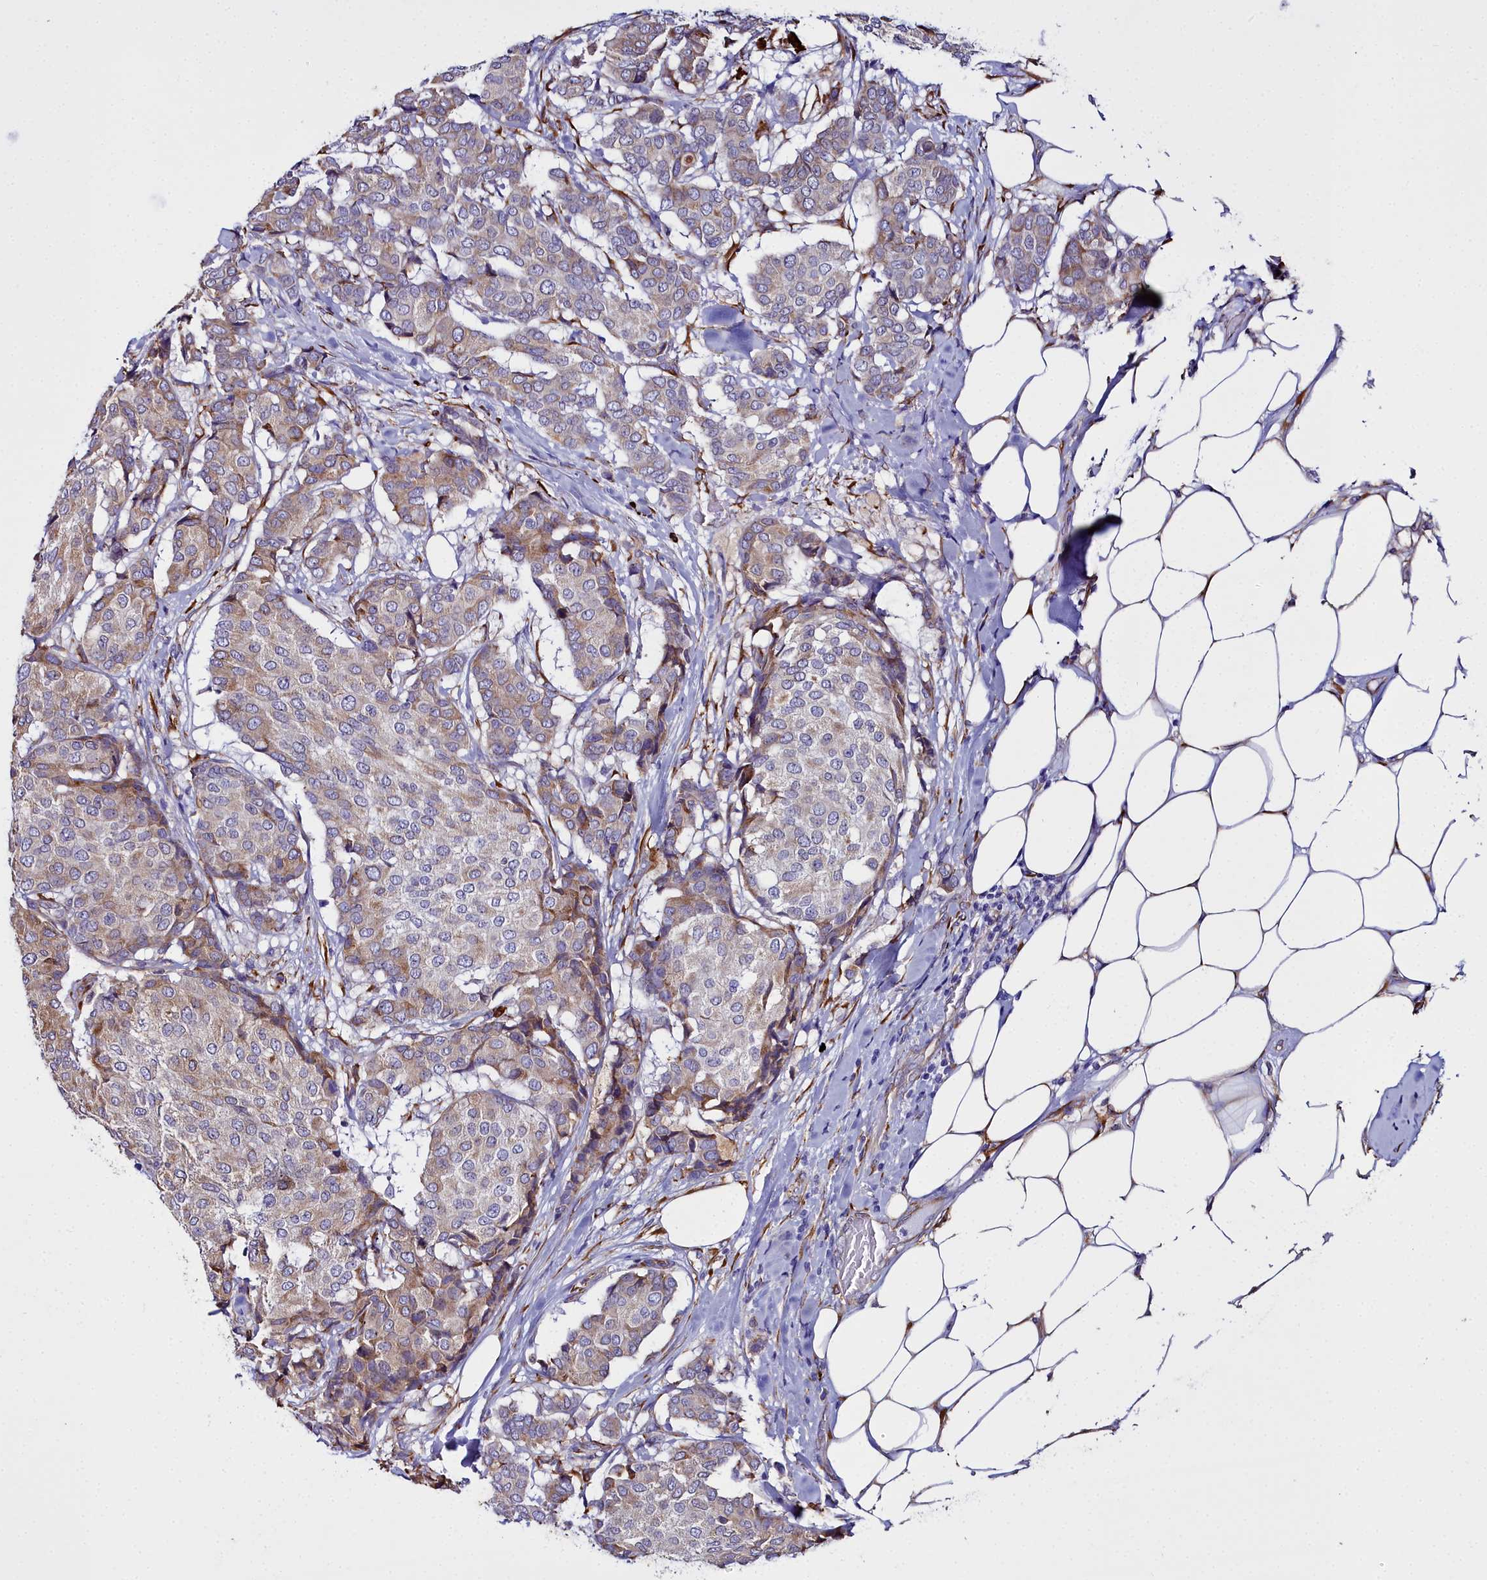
{"staining": {"intensity": "moderate", "quantity": "25%-75%", "location": "cytoplasmic/membranous"}, "tissue": "breast cancer", "cell_type": "Tumor cells", "image_type": "cancer", "snomed": [{"axis": "morphology", "description": "Duct carcinoma"}, {"axis": "topography", "description": "Breast"}], "caption": "Breast intraductal carcinoma stained with a protein marker displays moderate staining in tumor cells.", "gene": "TXNDC5", "patient": {"sex": "female", "age": 75}}